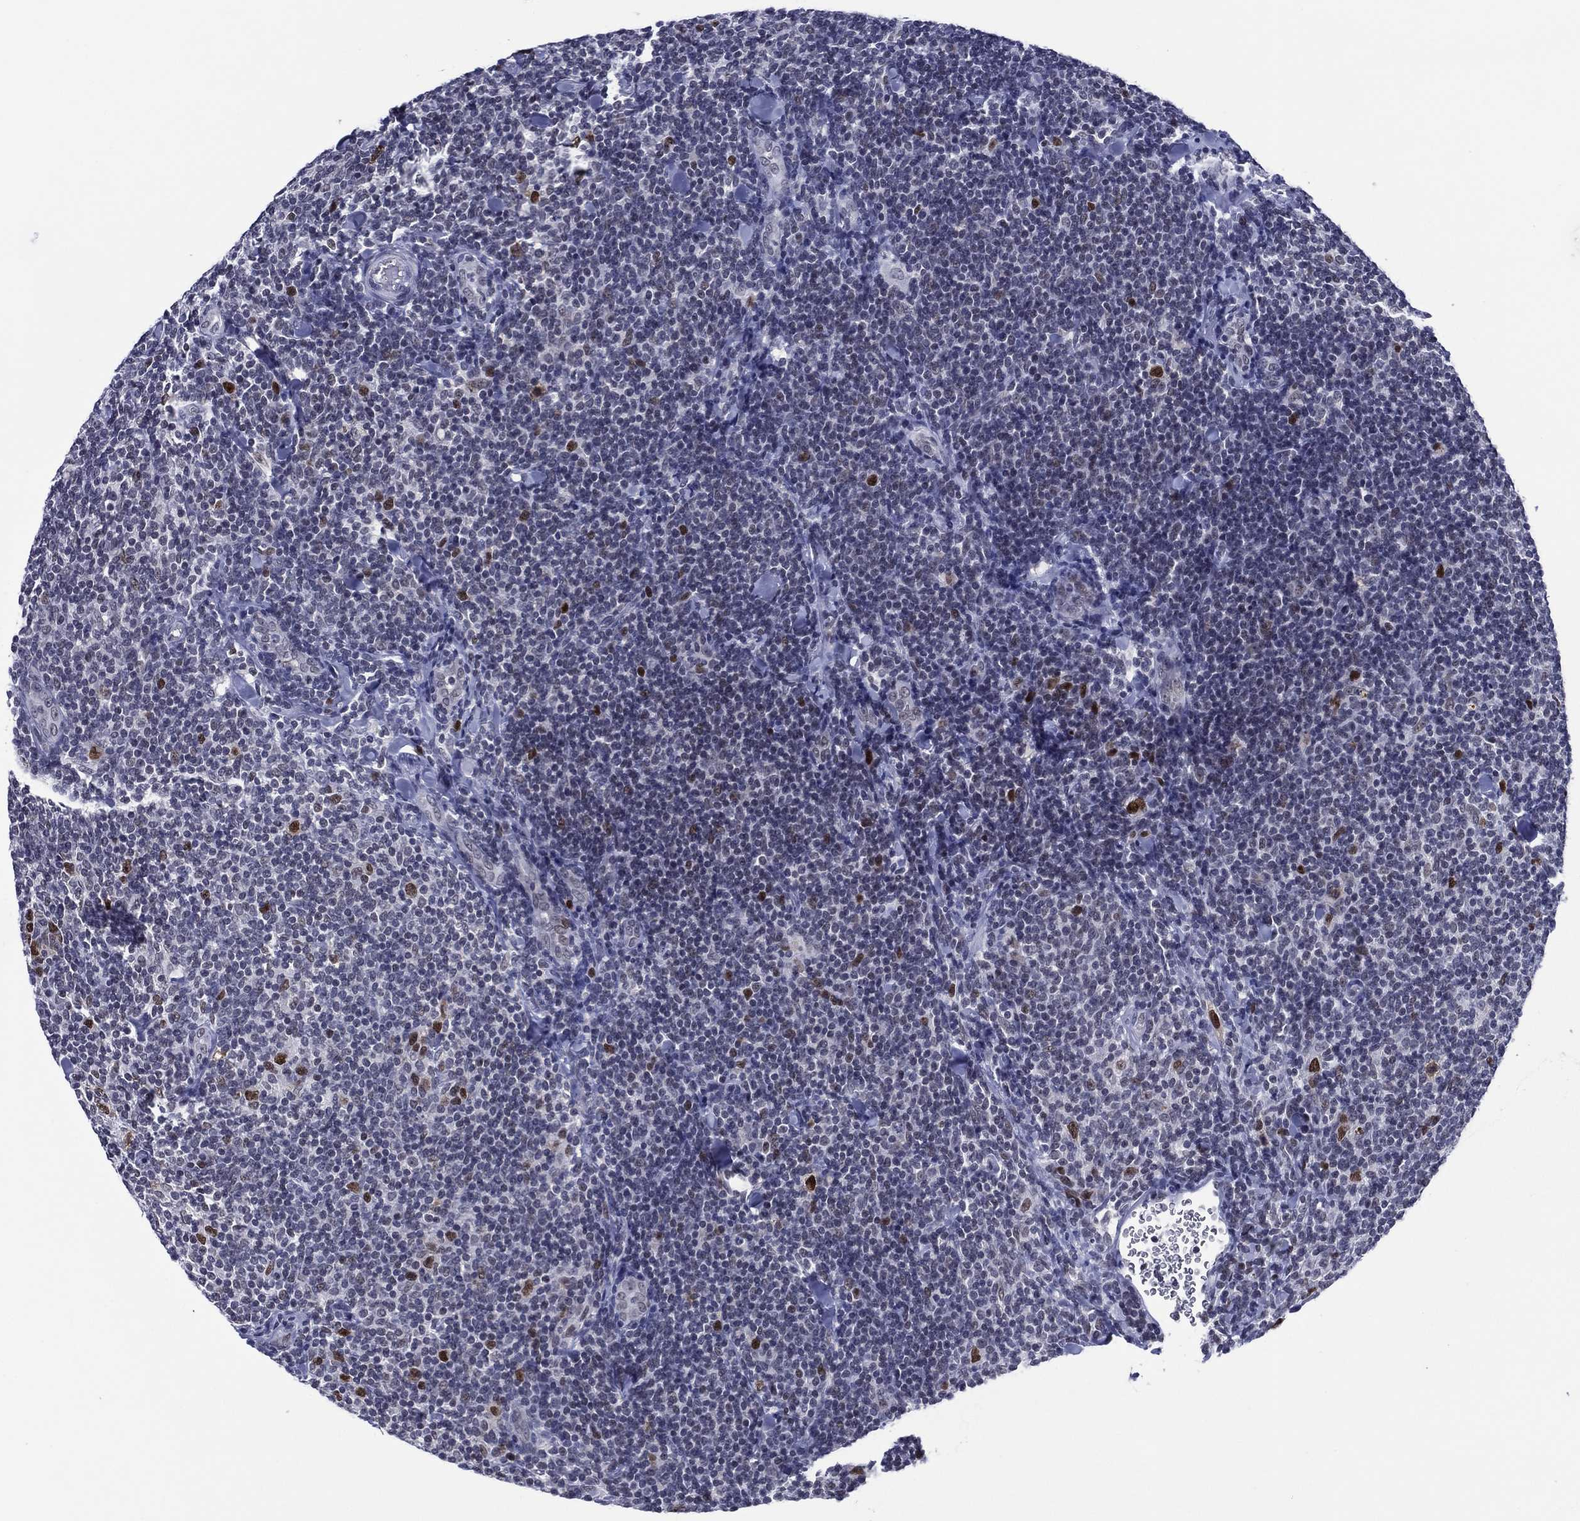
{"staining": {"intensity": "strong", "quantity": "<25%", "location": "nuclear"}, "tissue": "lymphoma", "cell_type": "Tumor cells", "image_type": "cancer", "snomed": [{"axis": "morphology", "description": "Malignant lymphoma, non-Hodgkin's type, Low grade"}, {"axis": "topography", "description": "Lymph node"}], "caption": "Immunohistochemical staining of malignant lymphoma, non-Hodgkin's type (low-grade) displays medium levels of strong nuclear expression in about <25% of tumor cells.", "gene": "GATA6", "patient": {"sex": "female", "age": 56}}